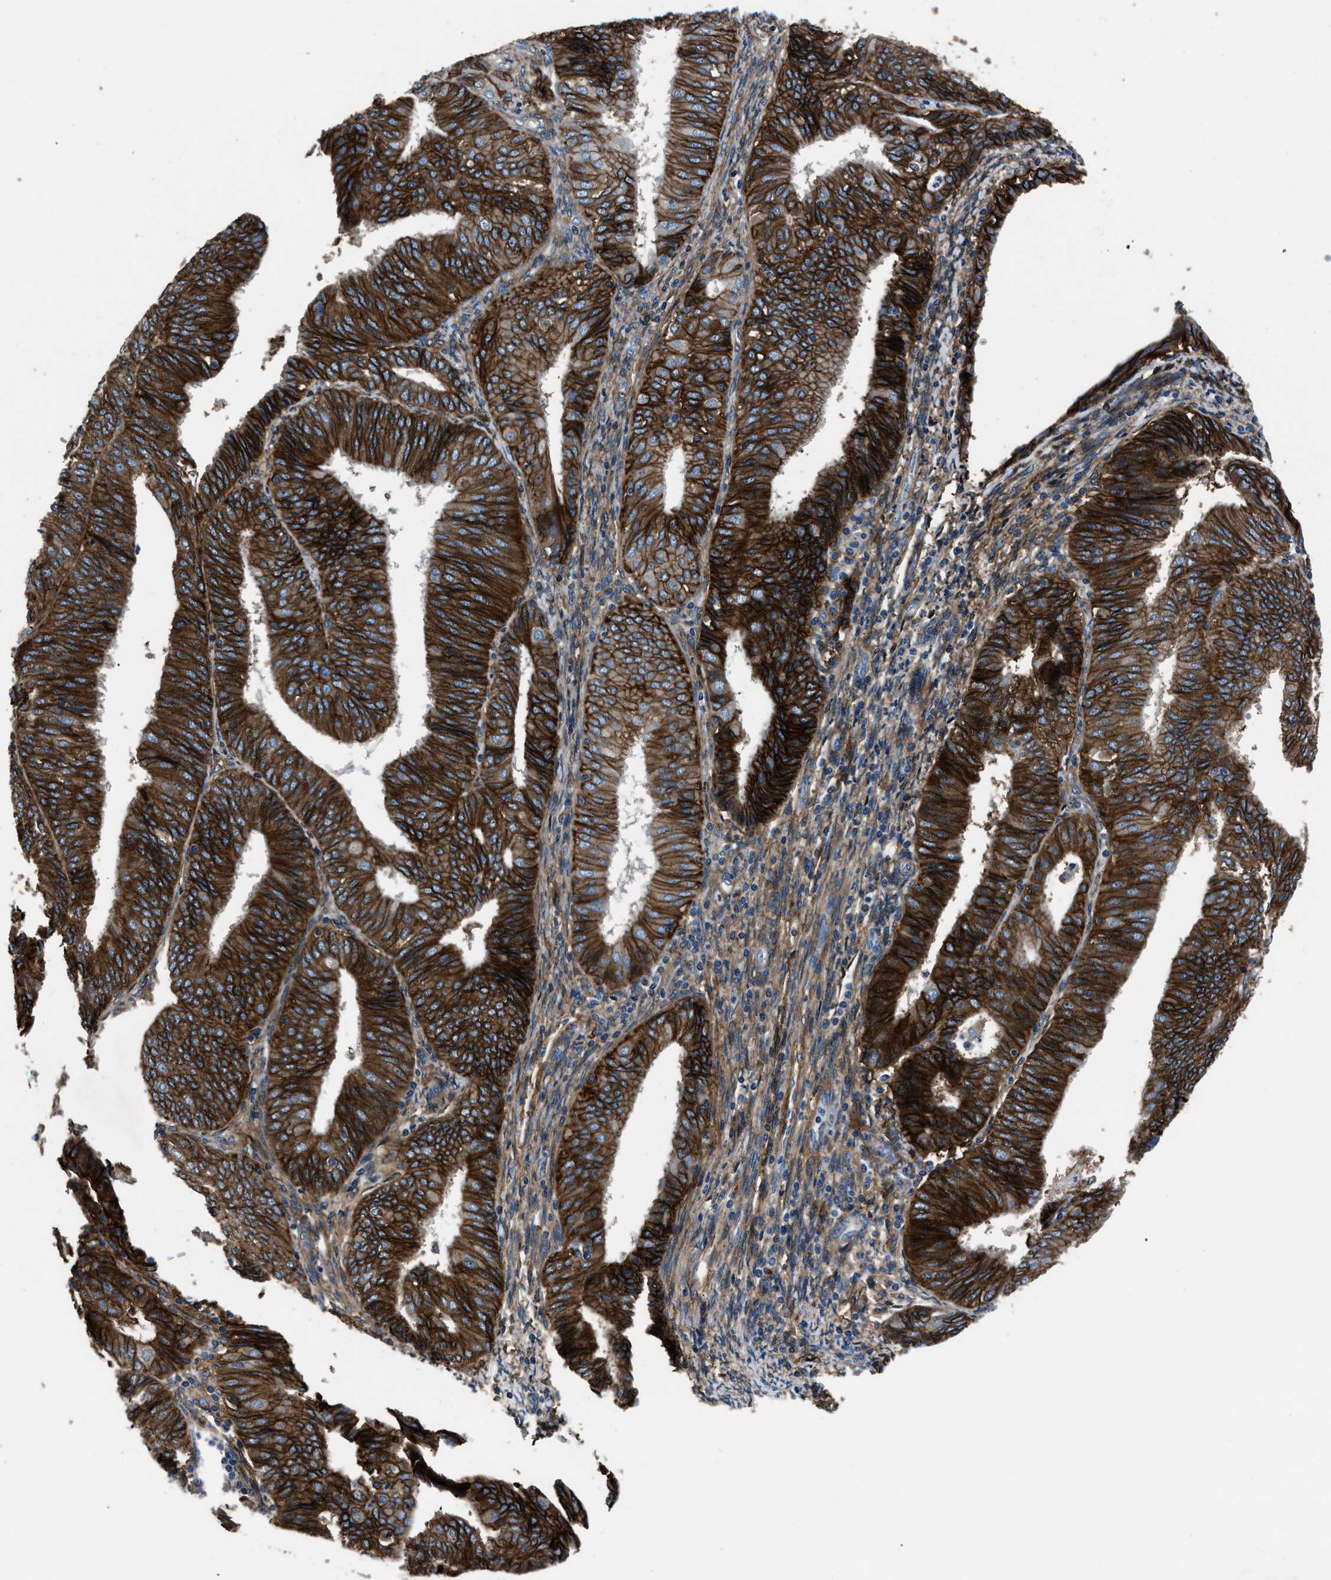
{"staining": {"intensity": "strong", "quantity": ">75%", "location": "cytoplasmic/membranous"}, "tissue": "endometrial cancer", "cell_type": "Tumor cells", "image_type": "cancer", "snomed": [{"axis": "morphology", "description": "Adenocarcinoma, NOS"}, {"axis": "topography", "description": "Endometrium"}], "caption": "This is an image of IHC staining of endometrial cancer (adenocarcinoma), which shows strong expression in the cytoplasmic/membranous of tumor cells.", "gene": "CD276", "patient": {"sex": "female", "age": 58}}